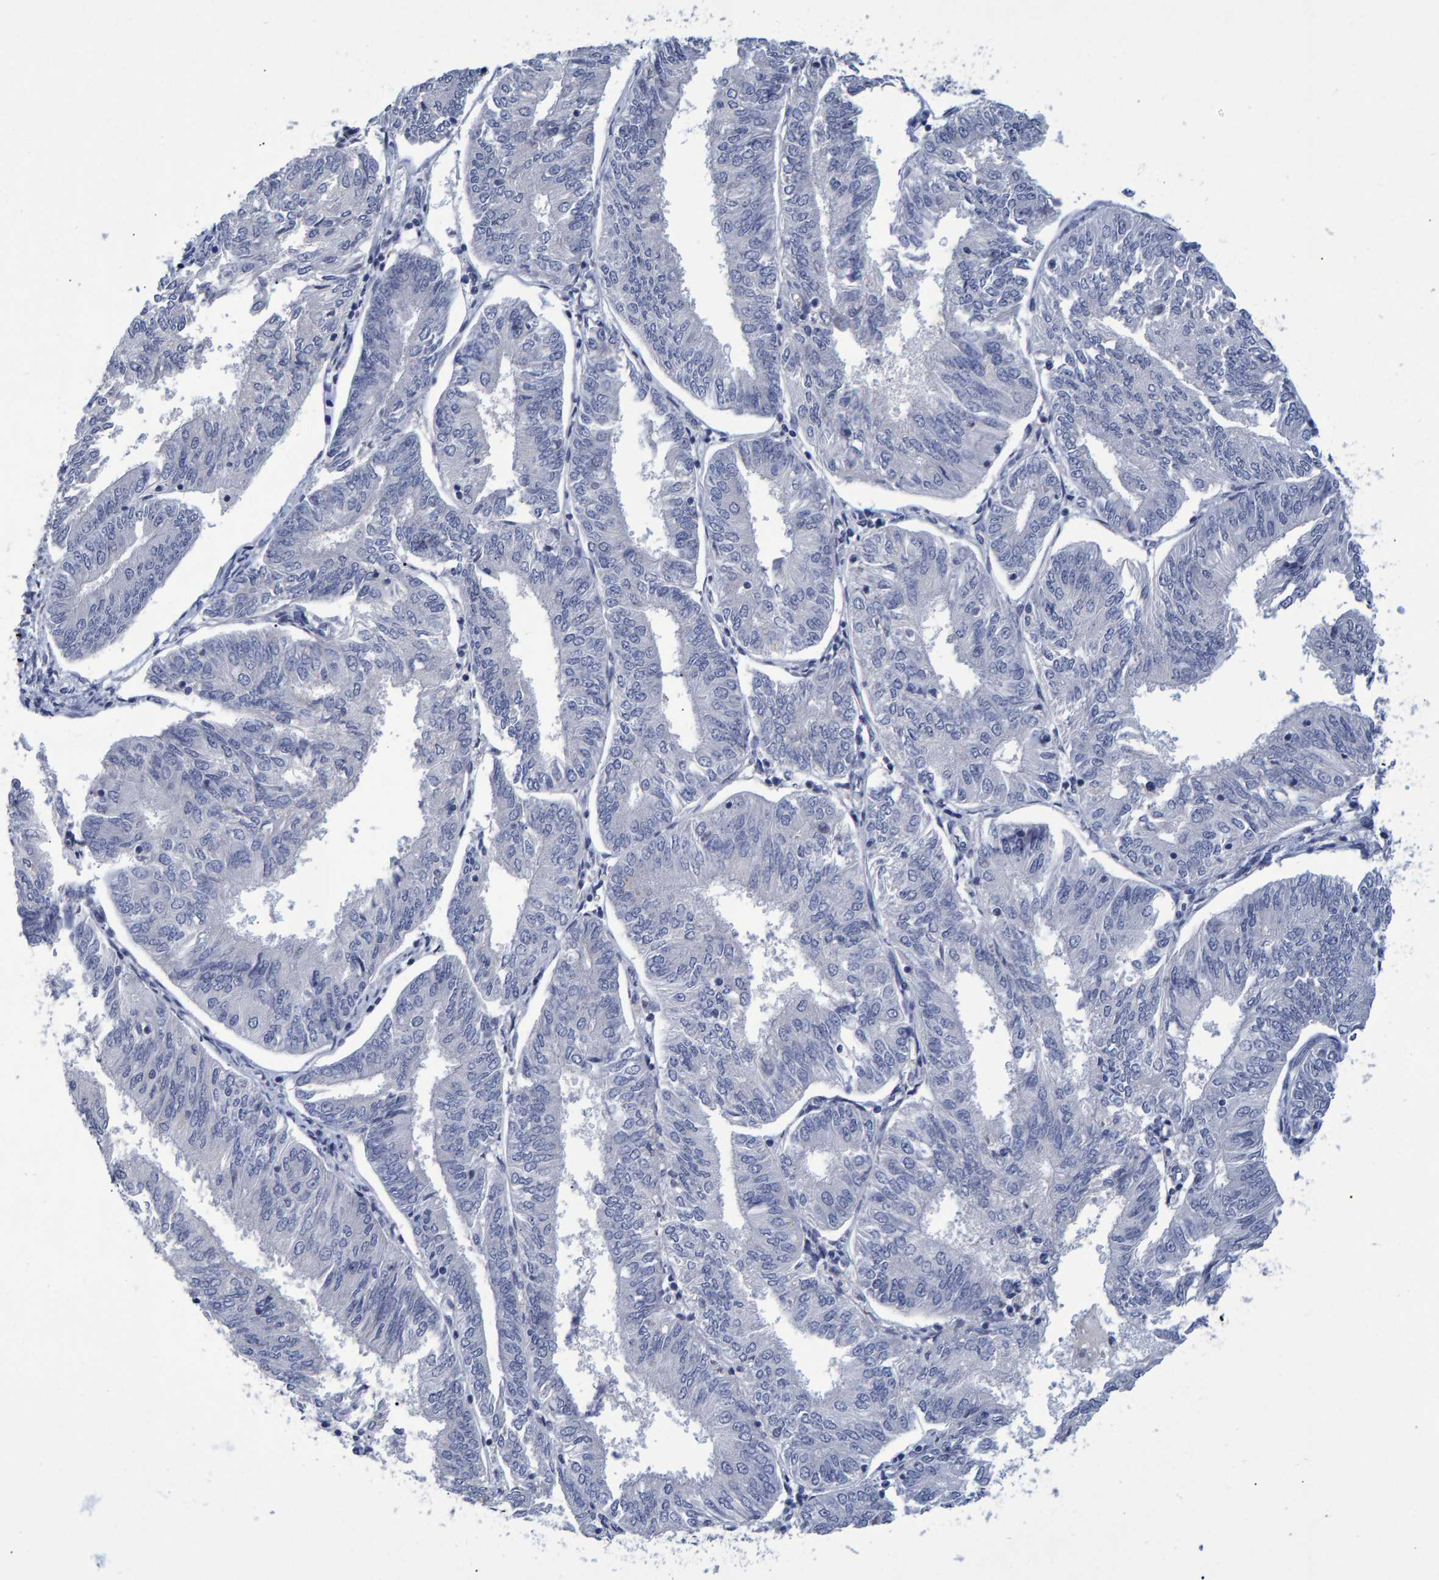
{"staining": {"intensity": "negative", "quantity": "none", "location": "none"}, "tissue": "endometrial cancer", "cell_type": "Tumor cells", "image_type": "cancer", "snomed": [{"axis": "morphology", "description": "Adenocarcinoma, NOS"}, {"axis": "topography", "description": "Endometrium"}], "caption": "This is a histopathology image of IHC staining of endometrial cancer, which shows no expression in tumor cells.", "gene": "QKI", "patient": {"sex": "female", "age": 58}}